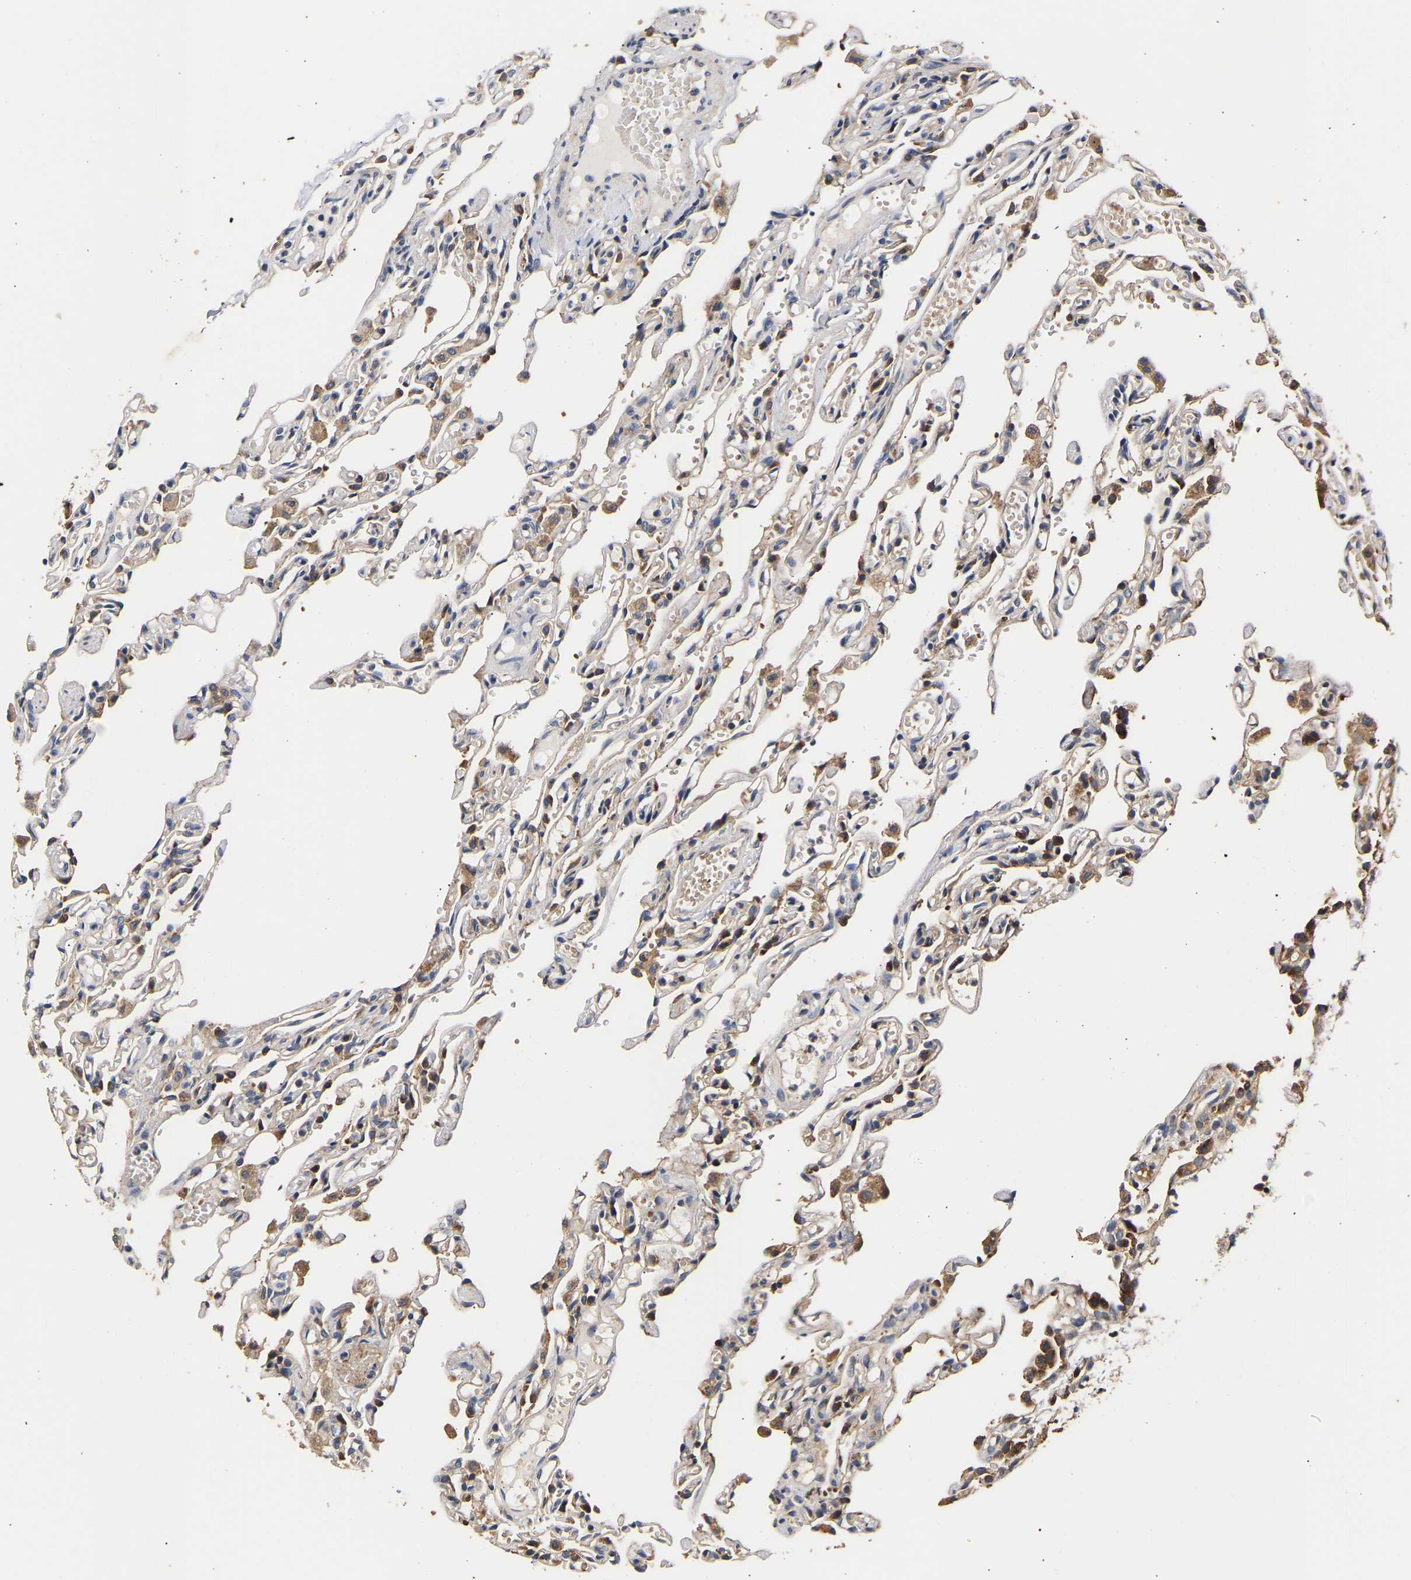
{"staining": {"intensity": "moderate", "quantity": "<25%", "location": "cytoplasmic/membranous"}, "tissue": "lung", "cell_type": "Alveolar cells", "image_type": "normal", "snomed": [{"axis": "morphology", "description": "Normal tissue, NOS"}, {"axis": "topography", "description": "Lung"}], "caption": "This image shows benign lung stained with immunohistochemistry (IHC) to label a protein in brown. The cytoplasmic/membranous of alveolar cells show moderate positivity for the protein. Nuclei are counter-stained blue.", "gene": "LRBA", "patient": {"sex": "male", "age": 21}}